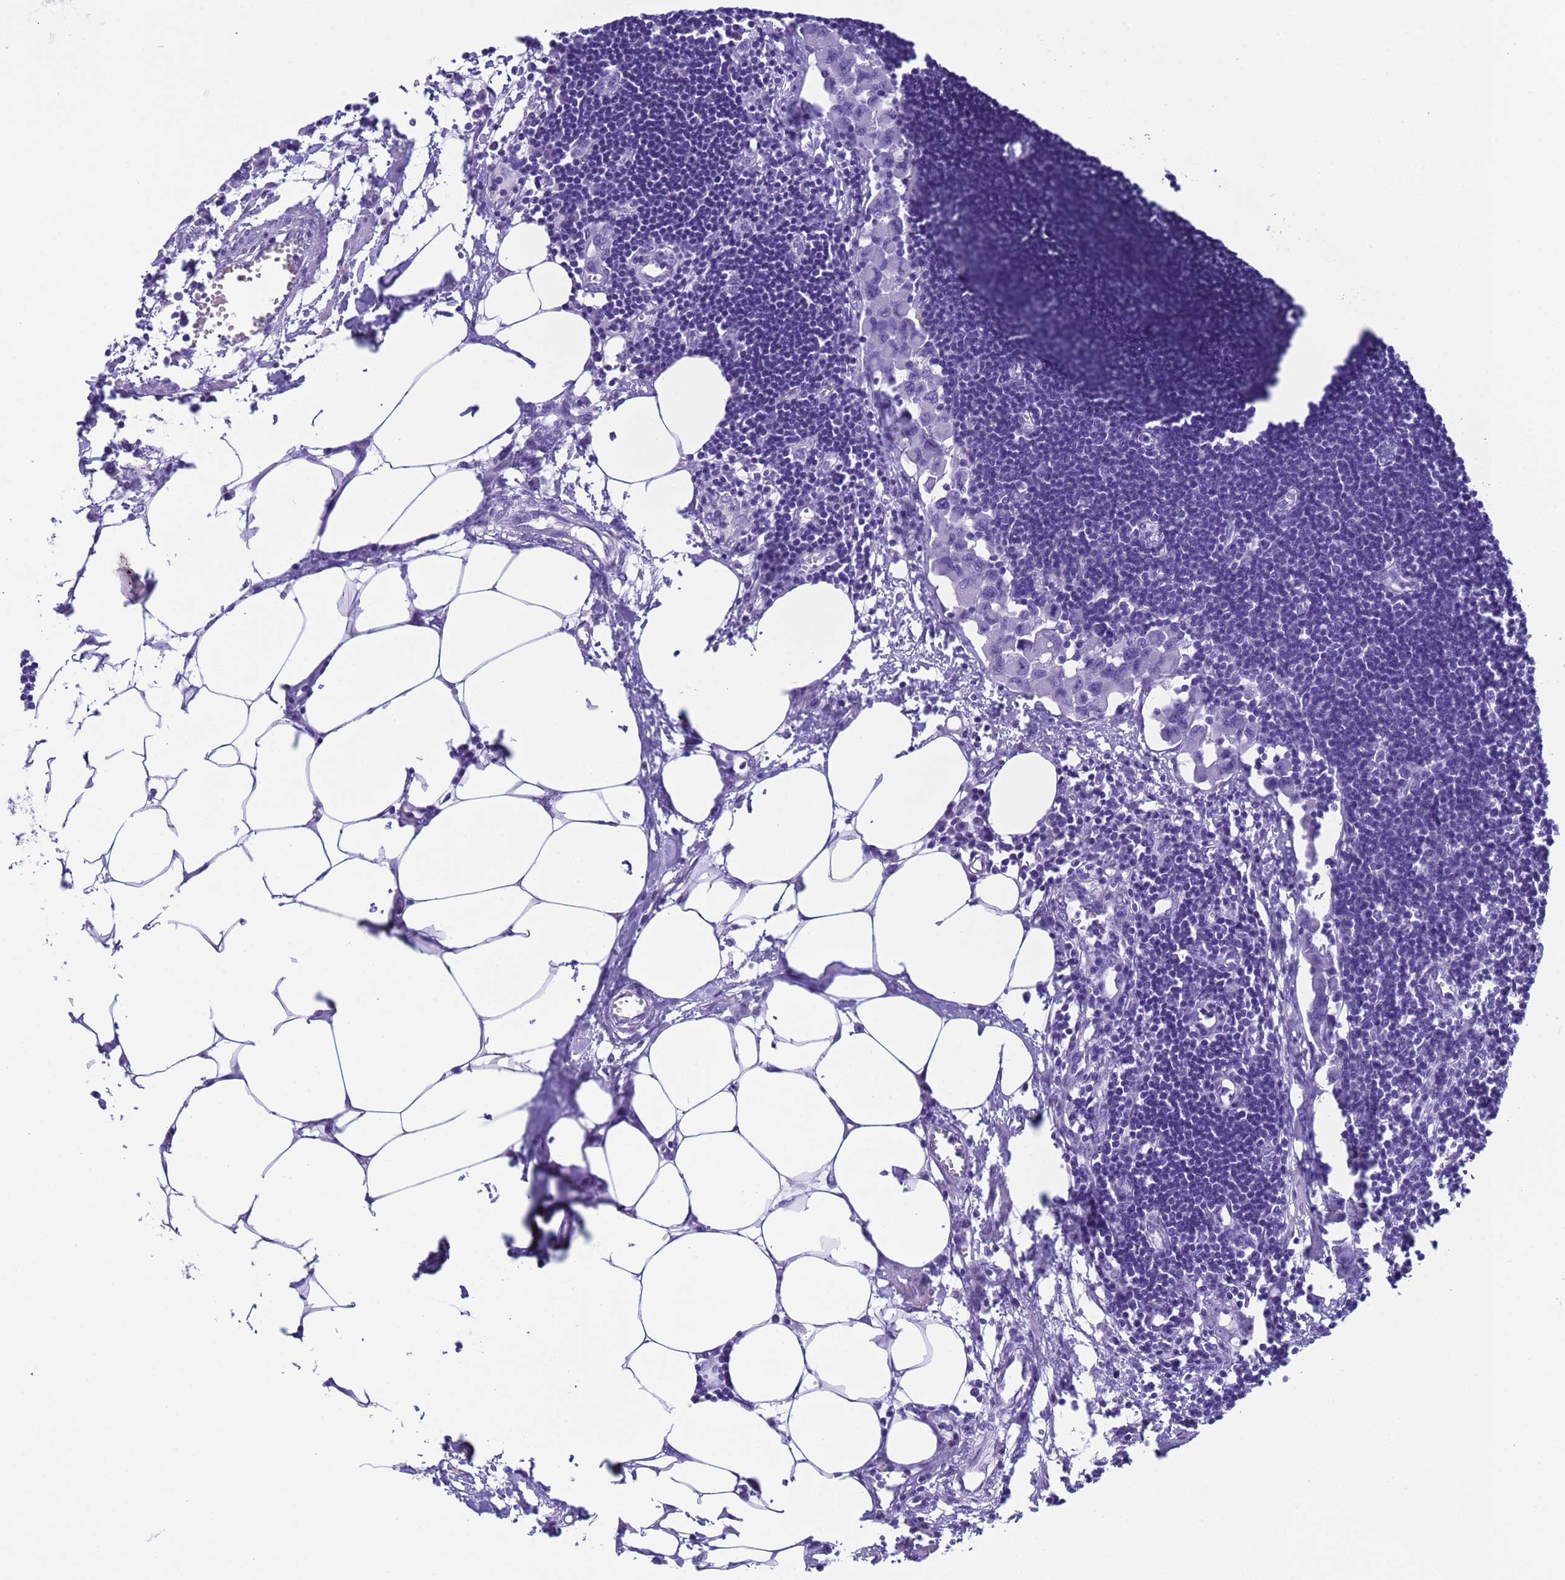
{"staining": {"intensity": "negative", "quantity": "none", "location": "none"}, "tissue": "lymph node", "cell_type": "Germinal center cells", "image_type": "normal", "snomed": [{"axis": "morphology", "description": "Normal tissue, NOS"}, {"axis": "morphology", "description": "Malignant melanoma, Metastatic site"}, {"axis": "topography", "description": "Lymph node"}], "caption": "A histopathology image of human lymph node is negative for staining in germinal center cells. (DAB (3,3'-diaminobenzidine) immunohistochemistry with hematoxylin counter stain).", "gene": "CKM", "patient": {"sex": "male", "age": 41}}